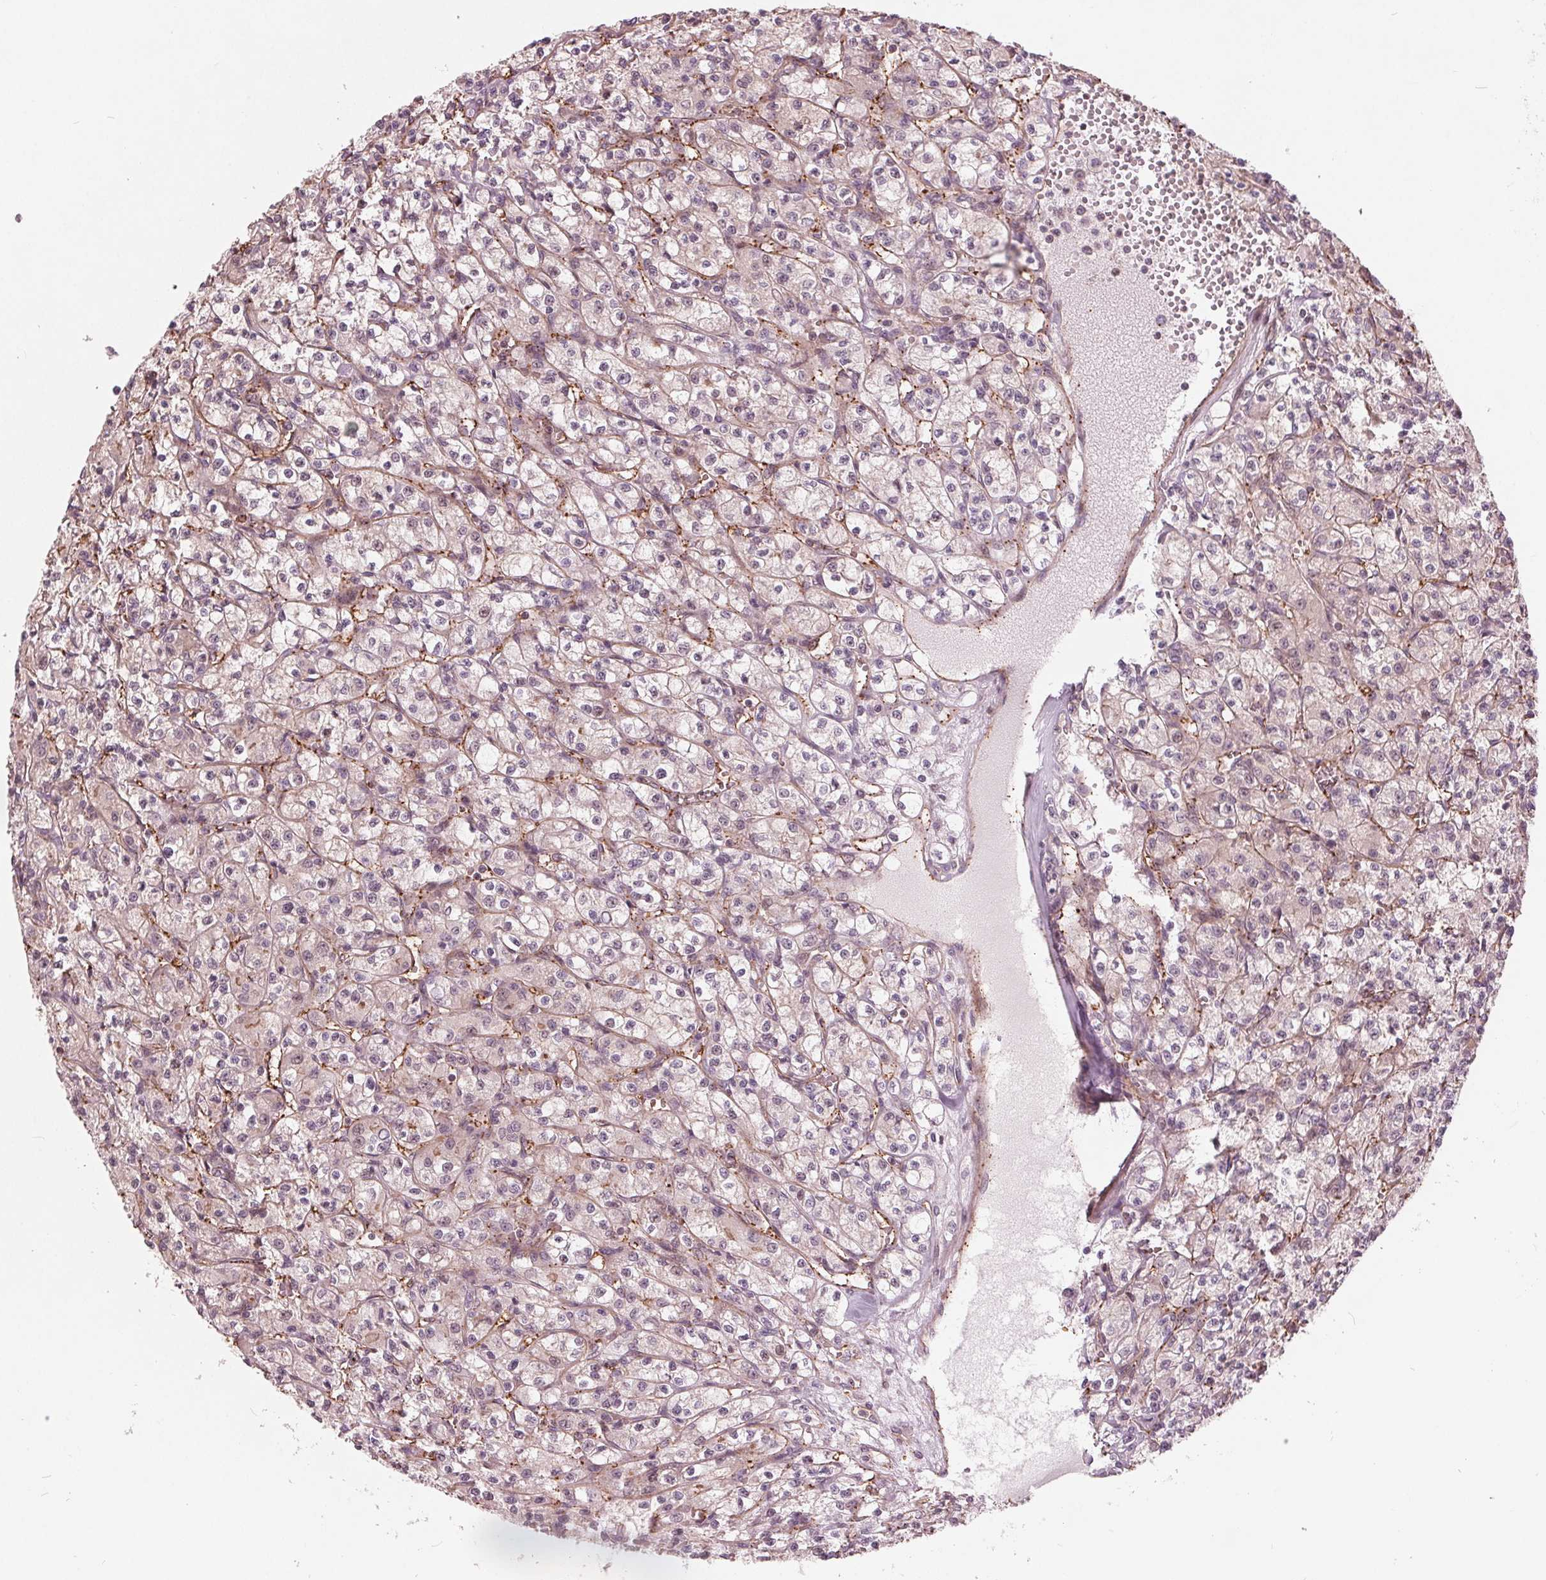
{"staining": {"intensity": "negative", "quantity": "none", "location": "none"}, "tissue": "renal cancer", "cell_type": "Tumor cells", "image_type": "cancer", "snomed": [{"axis": "morphology", "description": "Adenocarcinoma, NOS"}, {"axis": "topography", "description": "Kidney"}], "caption": "Immunohistochemistry (IHC) image of neoplastic tissue: renal adenocarcinoma stained with DAB demonstrates no significant protein expression in tumor cells. (DAB (3,3'-diaminobenzidine) IHC with hematoxylin counter stain).", "gene": "TXNIP", "patient": {"sex": "female", "age": 70}}